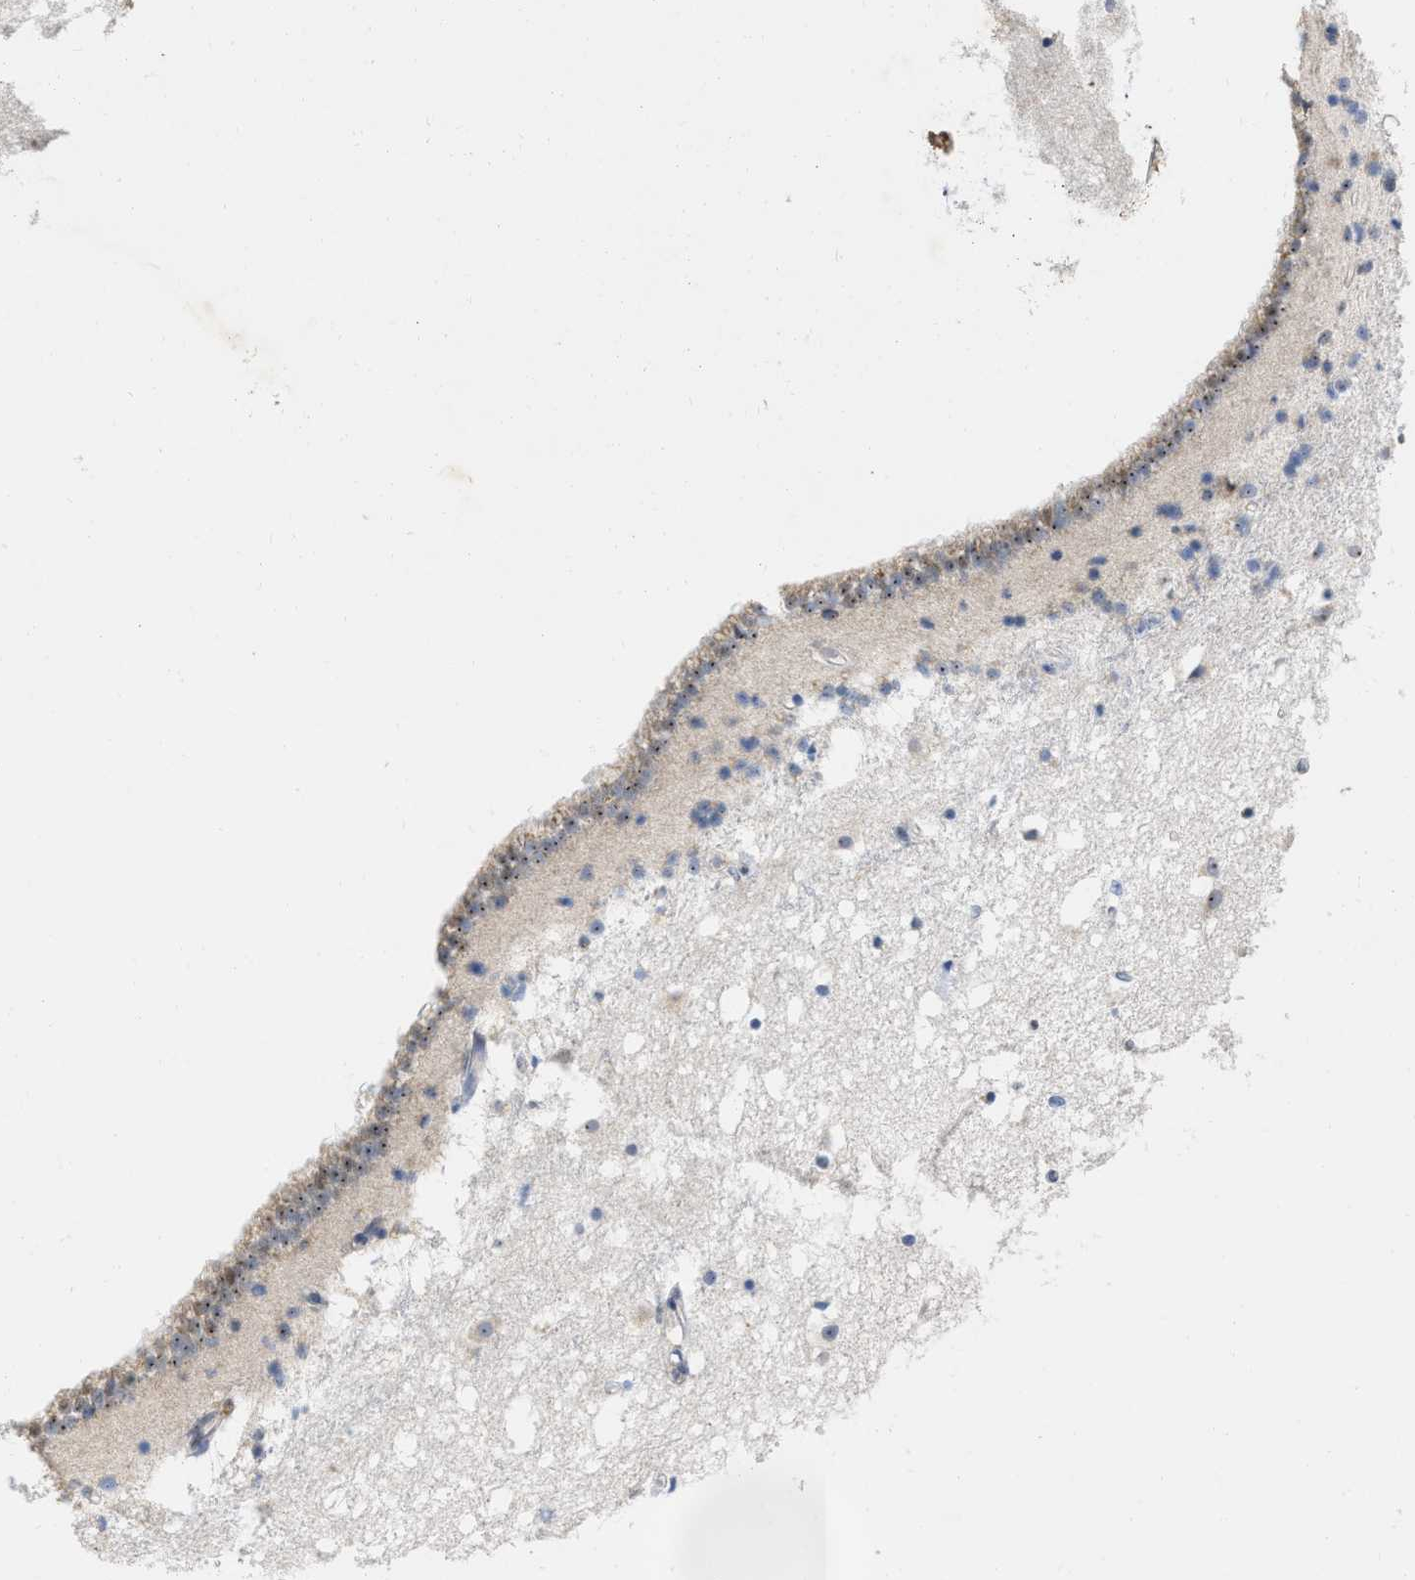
{"staining": {"intensity": "moderate", "quantity": "25%-75%", "location": "nuclear"}, "tissue": "caudate", "cell_type": "Glial cells", "image_type": "normal", "snomed": [{"axis": "morphology", "description": "Normal tissue, NOS"}, {"axis": "topography", "description": "Lateral ventricle wall"}], "caption": "This is an image of immunohistochemistry staining of normal caudate, which shows moderate positivity in the nuclear of glial cells.", "gene": "ELAC2", "patient": {"sex": "male", "age": 45}}